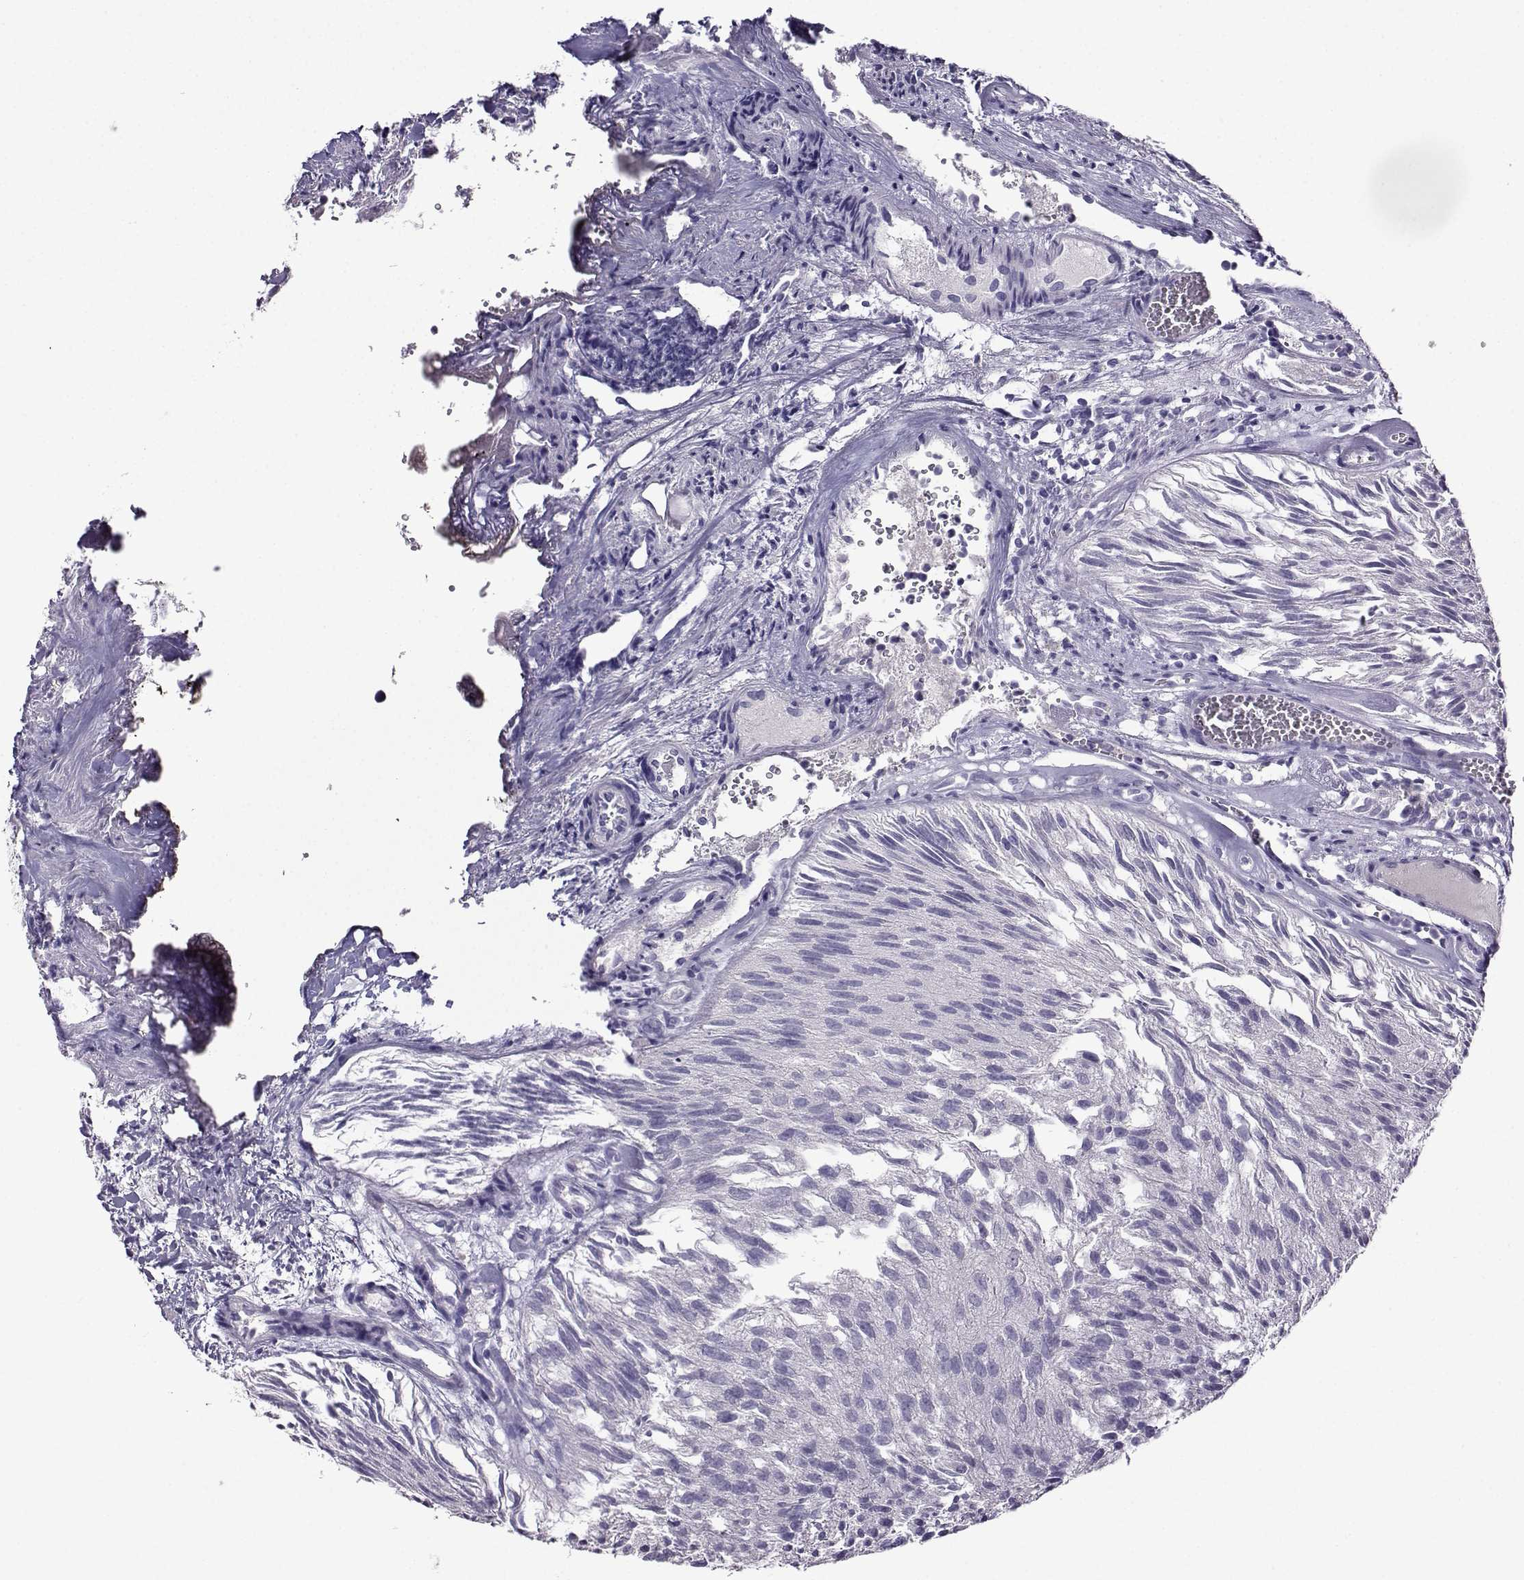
{"staining": {"intensity": "negative", "quantity": "none", "location": "none"}, "tissue": "urothelial cancer", "cell_type": "Tumor cells", "image_type": "cancer", "snomed": [{"axis": "morphology", "description": "Urothelial carcinoma, Low grade"}, {"axis": "topography", "description": "Urinary bladder"}], "caption": "Immunohistochemical staining of human low-grade urothelial carcinoma exhibits no significant staining in tumor cells.", "gene": "CRYBB1", "patient": {"sex": "female", "age": 87}}